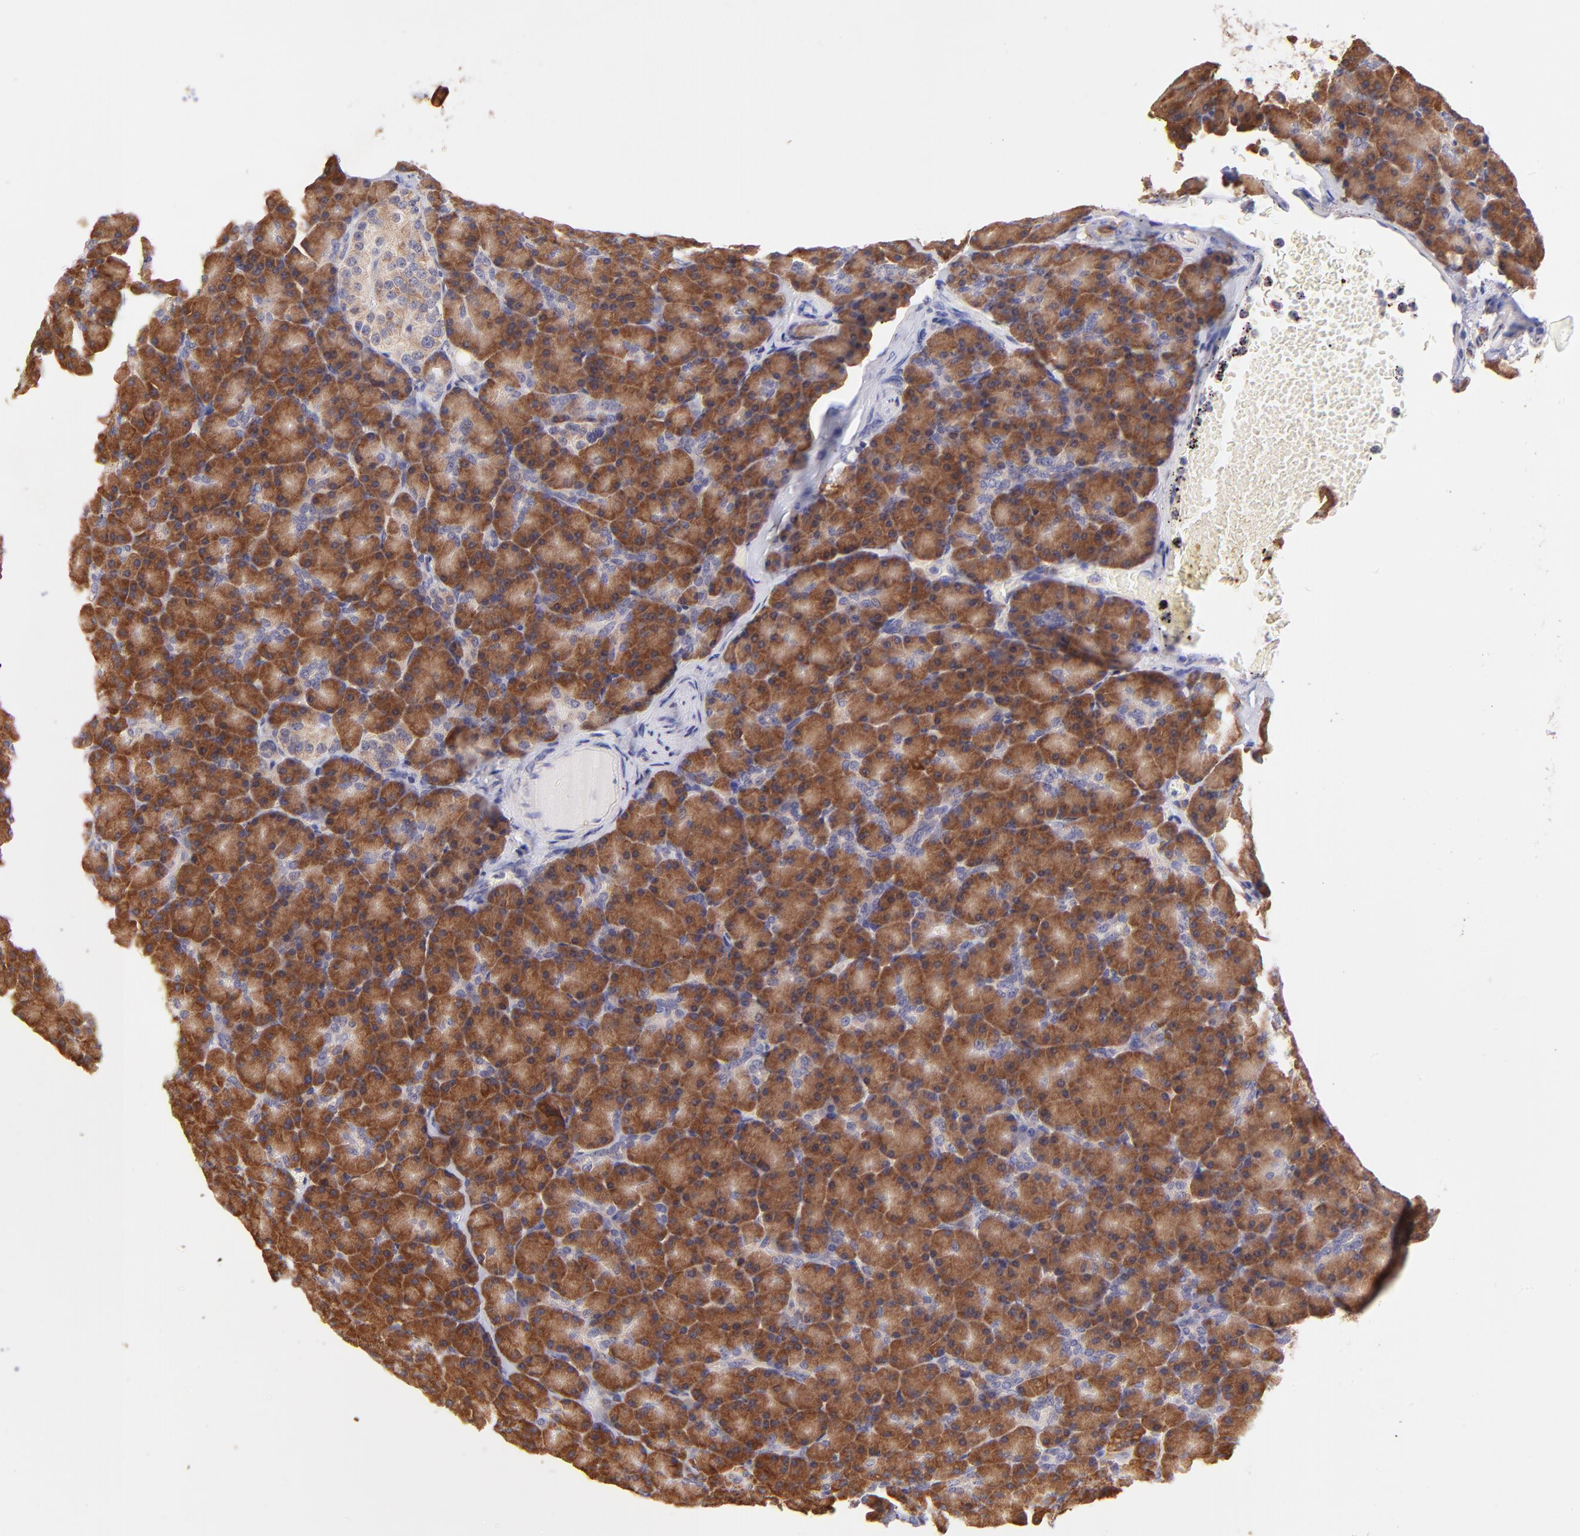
{"staining": {"intensity": "strong", "quantity": ">75%", "location": "cytoplasmic/membranous"}, "tissue": "pancreas", "cell_type": "Exocrine glandular cells", "image_type": "normal", "snomed": [{"axis": "morphology", "description": "Normal tissue, NOS"}, {"axis": "topography", "description": "Pancreas"}], "caption": "Benign pancreas was stained to show a protein in brown. There is high levels of strong cytoplasmic/membranous staining in approximately >75% of exocrine glandular cells.", "gene": "RPL11", "patient": {"sex": "female", "age": 43}}